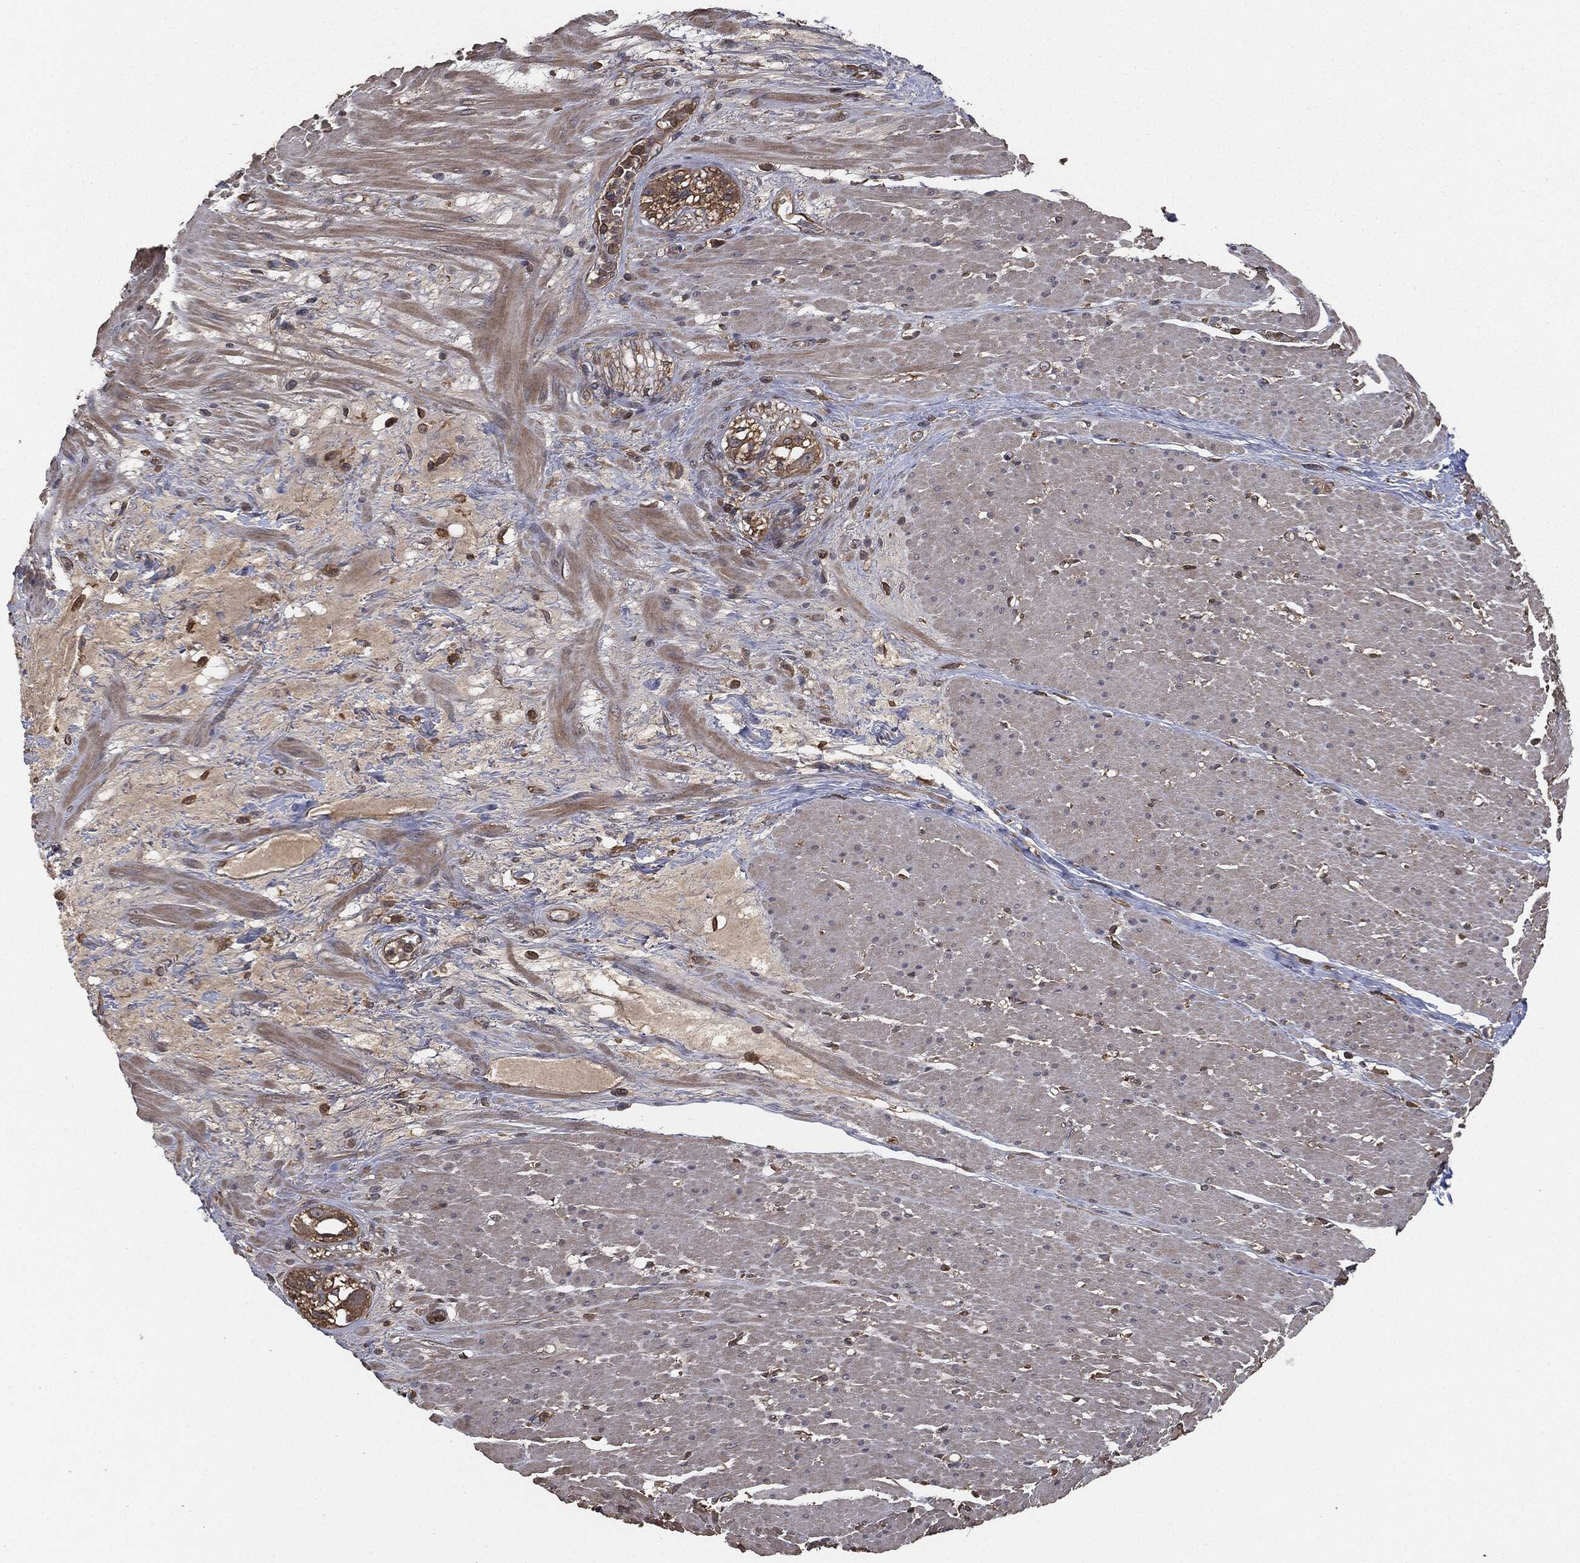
{"staining": {"intensity": "negative", "quantity": "none", "location": "none"}, "tissue": "smooth muscle", "cell_type": "Smooth muscle cells", "image_type": "normal", "snomed": [{"axis": "morphology", "description": "Normal tissue, NOS"}, {"axis": "topography", "description": "Soft tissue"}, {"axis": "topography", "description": "Smooth muscle"}], "caption": "This is a micrograph of IHC staining of unremarkable smooth muscle, which shows no positivity in smooth muscle cells. Nuclei are stained in blue.", "gene": "ERBIN", "patient": {"sex": "male", "age": 72}}